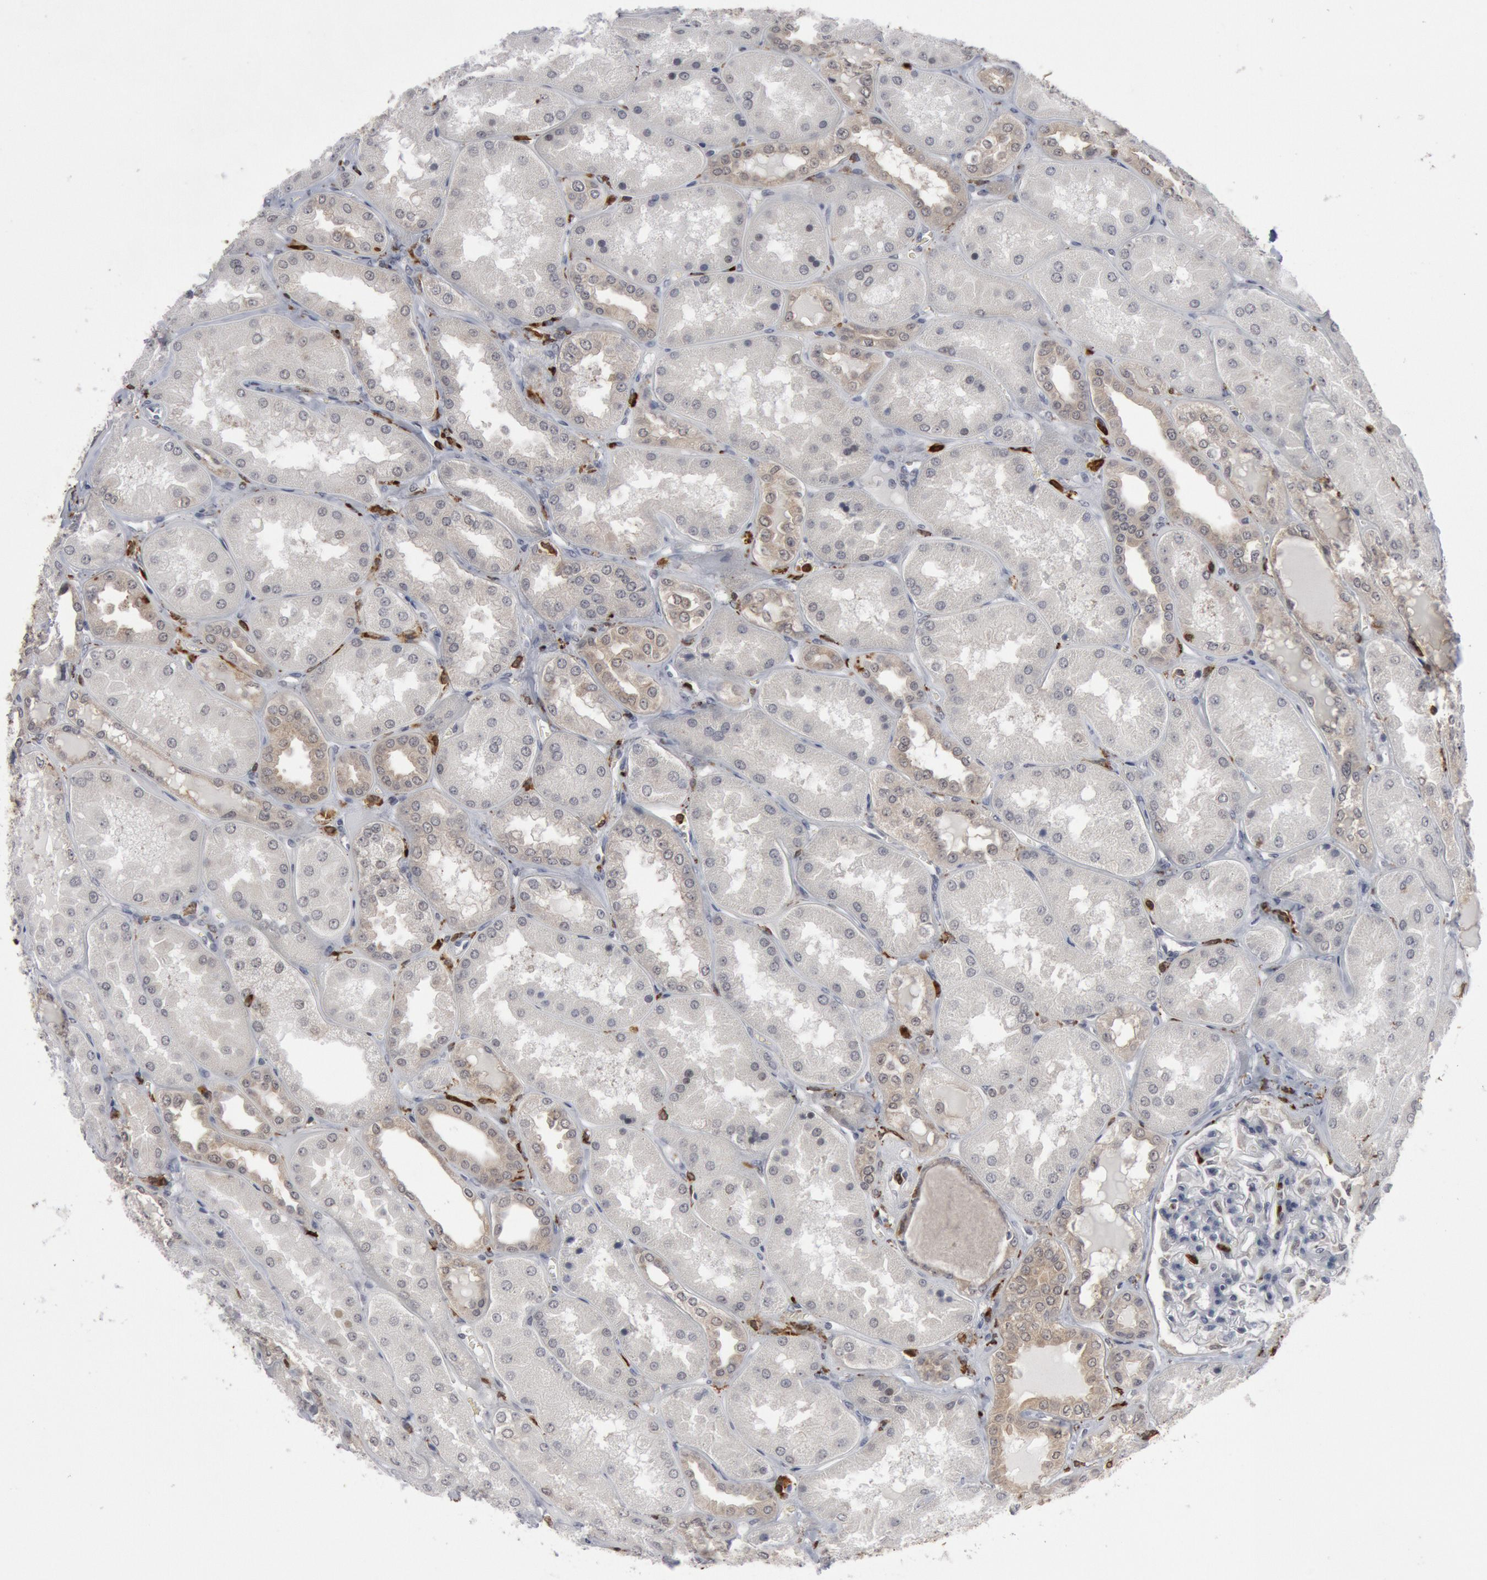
{"staining": {"intensity": "negative", "quantity": "none", "location": "none"}, "tissue": "kidney", "cell_type": "Cells in glomeruli", "image_type": "normal", "snomed": [{"axis": "morphology", "description": "Normal tissue, NOS"}, {"axis": "topography", "description": "Kidney"}], "caption": "A high-resolution image shows immunohistochemistry staining of normal kidney, which exhibits no significant staining in cells in glomeruli. (IHC, brightfield microscopy, high magnification).", "gene": "PTPN6", "patient": {"sex": "female", "age": 56}}